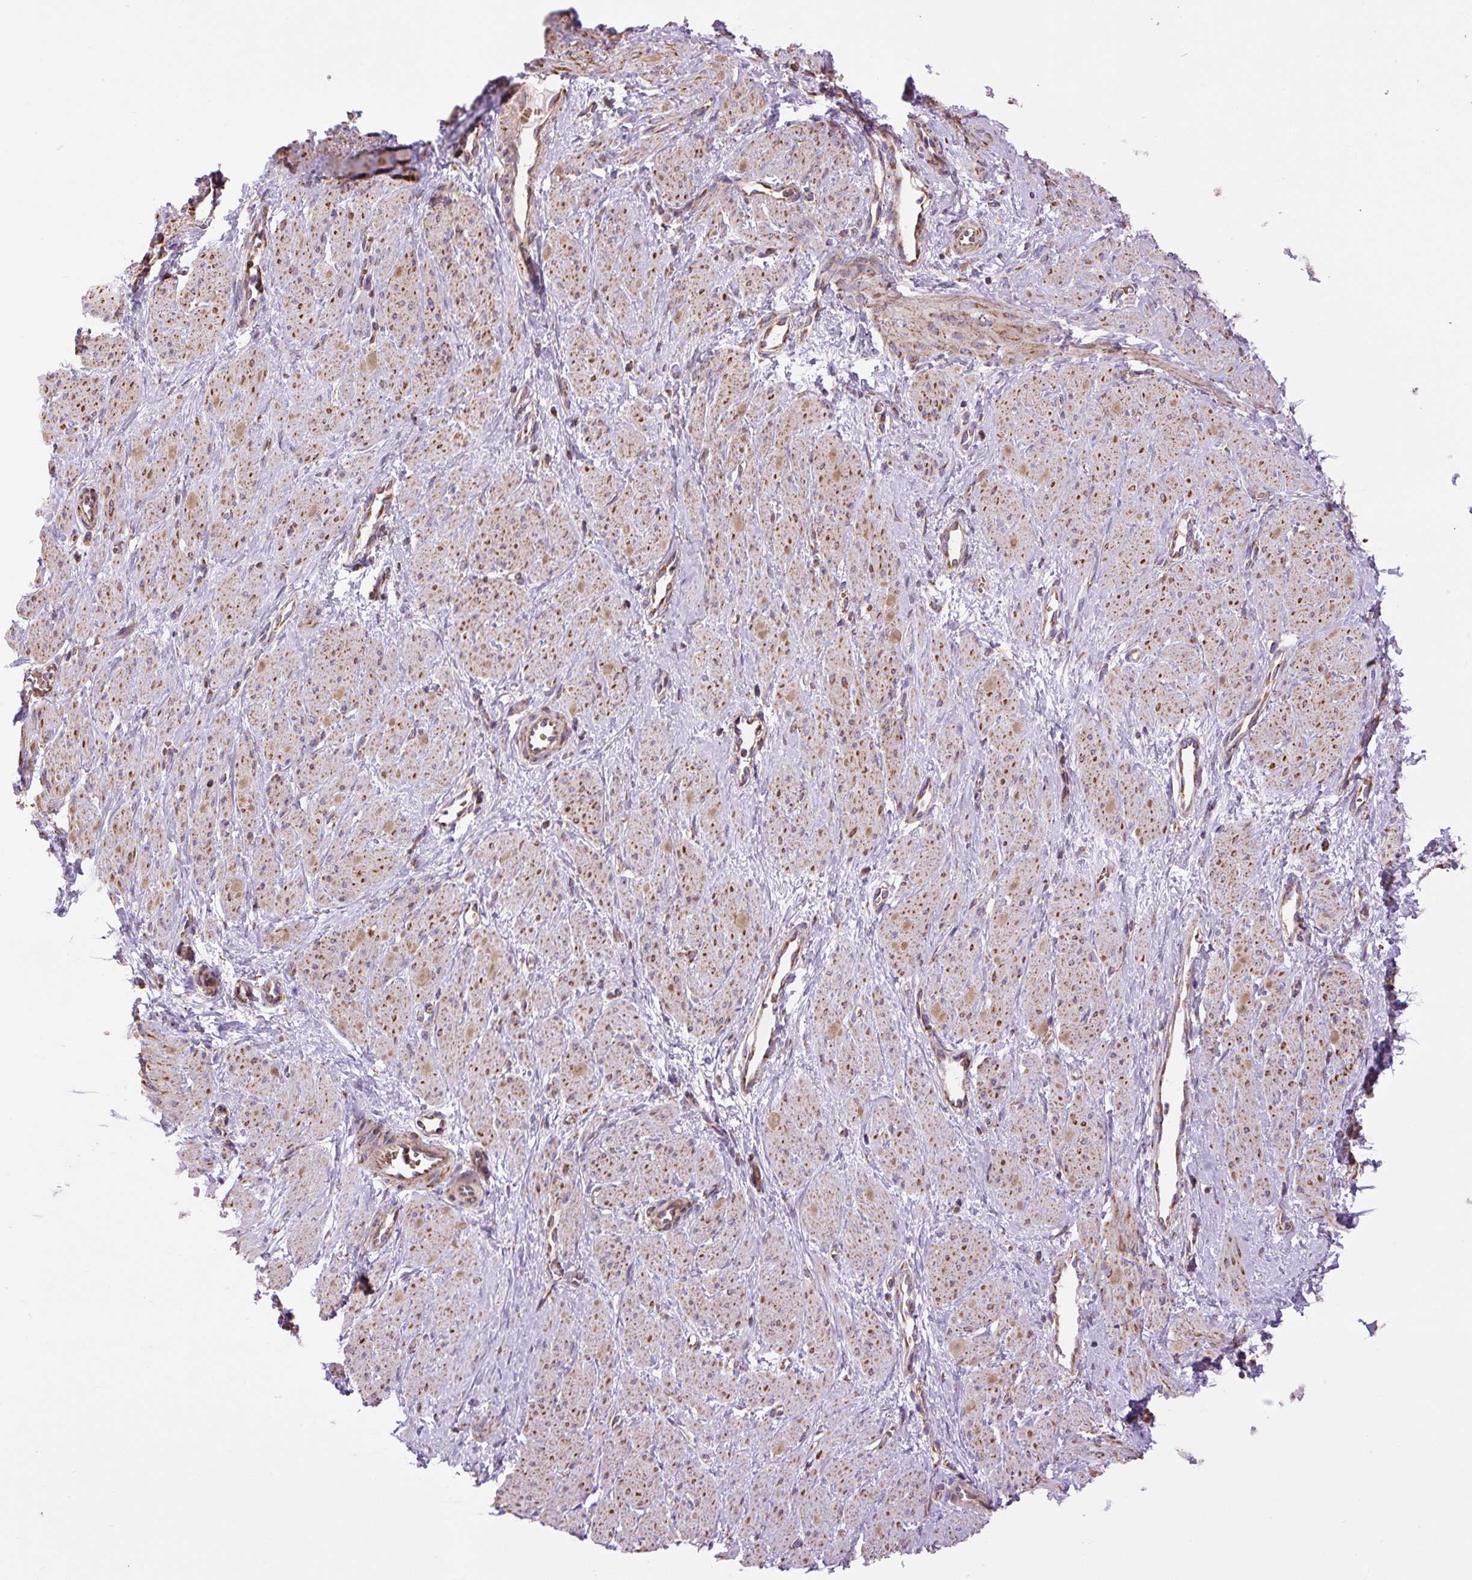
{"staining": {"intensity": "moderate", "quantity": "25%-75%", "location": "cytoplasmic/membranous"}, "tissue": "smooth muscle", "cell_type": "Smooth muscle cells", "image_type": "normal", "snomed": [{"axis": "morphology", "description": "Normal tissue, NOS"}, {"axis": "topography", "description": "Smooth muscle"}, {"axis": "topography", "description": "Uterus"}], "caption": "About 25%-75% of smooth muscle cells in normal smooth muscle exhibit moderate cytoplasmic/membranous protein staining as visualized by brown immunohistochemical staining.", "gene": "PLCG1", "patient": {"sex": "female", "age": 39}}